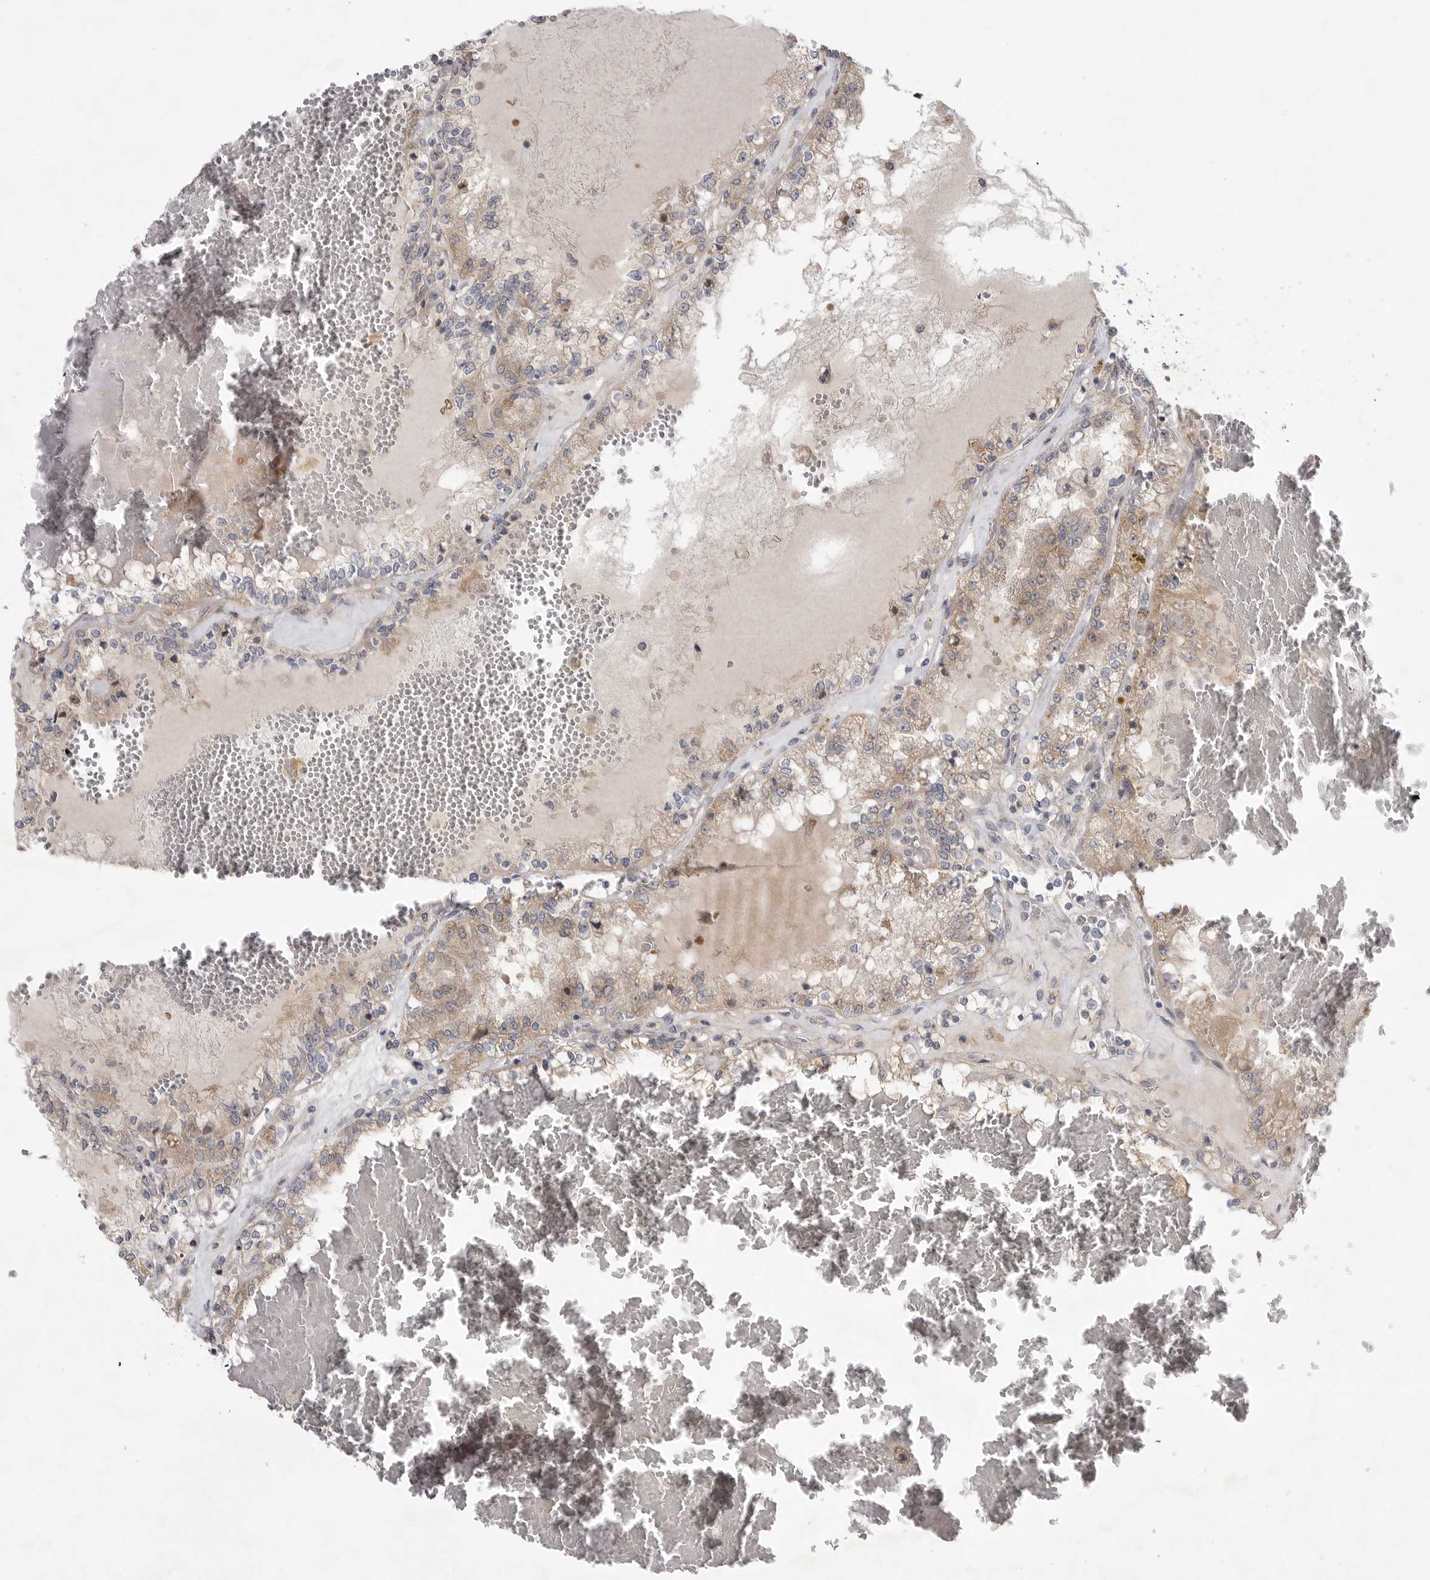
{"staining": {"intensity": "weak", "quantity": "25%-75%", "location": "cytoplasmic/membranous"}, "tissue": "renal cancer", "cell_type": "Tumor cells", "image_type": "cancer", "snomed": [{"axis": "morphology", "description": "Adenocarcinoma, NOS"}, {"axis": "topography", "description": "Kidney"}], "caption": "Adenocarcinoma (renal) stained for a protein (brown) displays weak cytoplasmic/membranous positive positivity in approximately 25%-75% of tumor cells.", "gene": "FBXO43", "patient": {"sex": "female", "age": 56}}